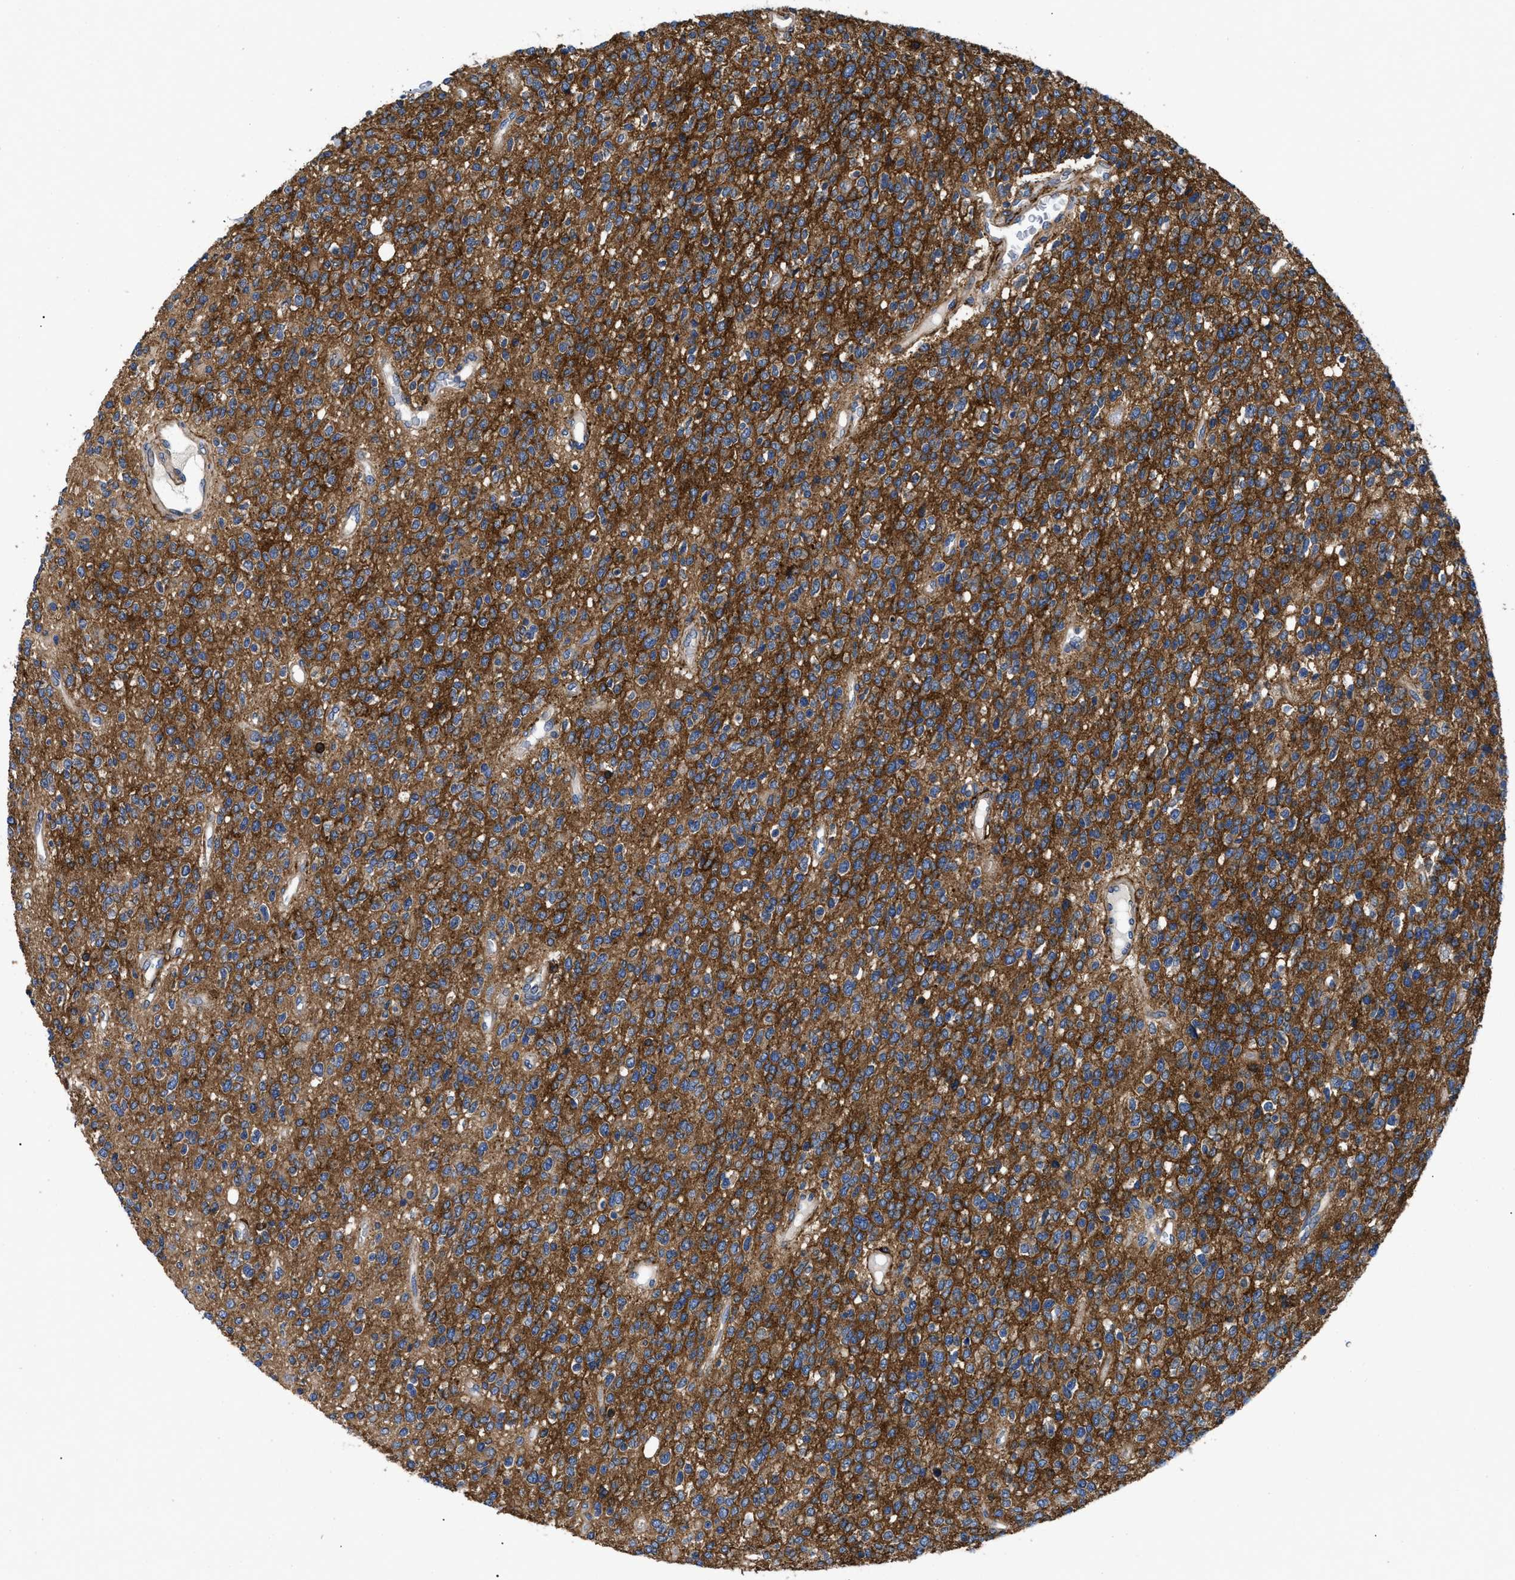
{"staining": {"intensity": "strong", "quantity": ">75%", "location": "cytoplasmic/membranous"}, "tissue": "glioma", "cell_type": "Tumor cells", "image_type": "cancer", "snomed": [{"axis": "morphology", "description": "Glioma, malignant, High grade"}, {"axis": "topography", "description": "Brain"}], "caption": "Immunohistochemical staining of malignant glioma (high-grade) demonstrates strong cytoplasmic/membranous protein expression in about >75% of tumor cells. (DAB (3,3'-diaminobenzidine) IHC with brightfield microscopy, high magnification).", "gene": "NT5E", "patient": {"sex": "male", "age": 34}}